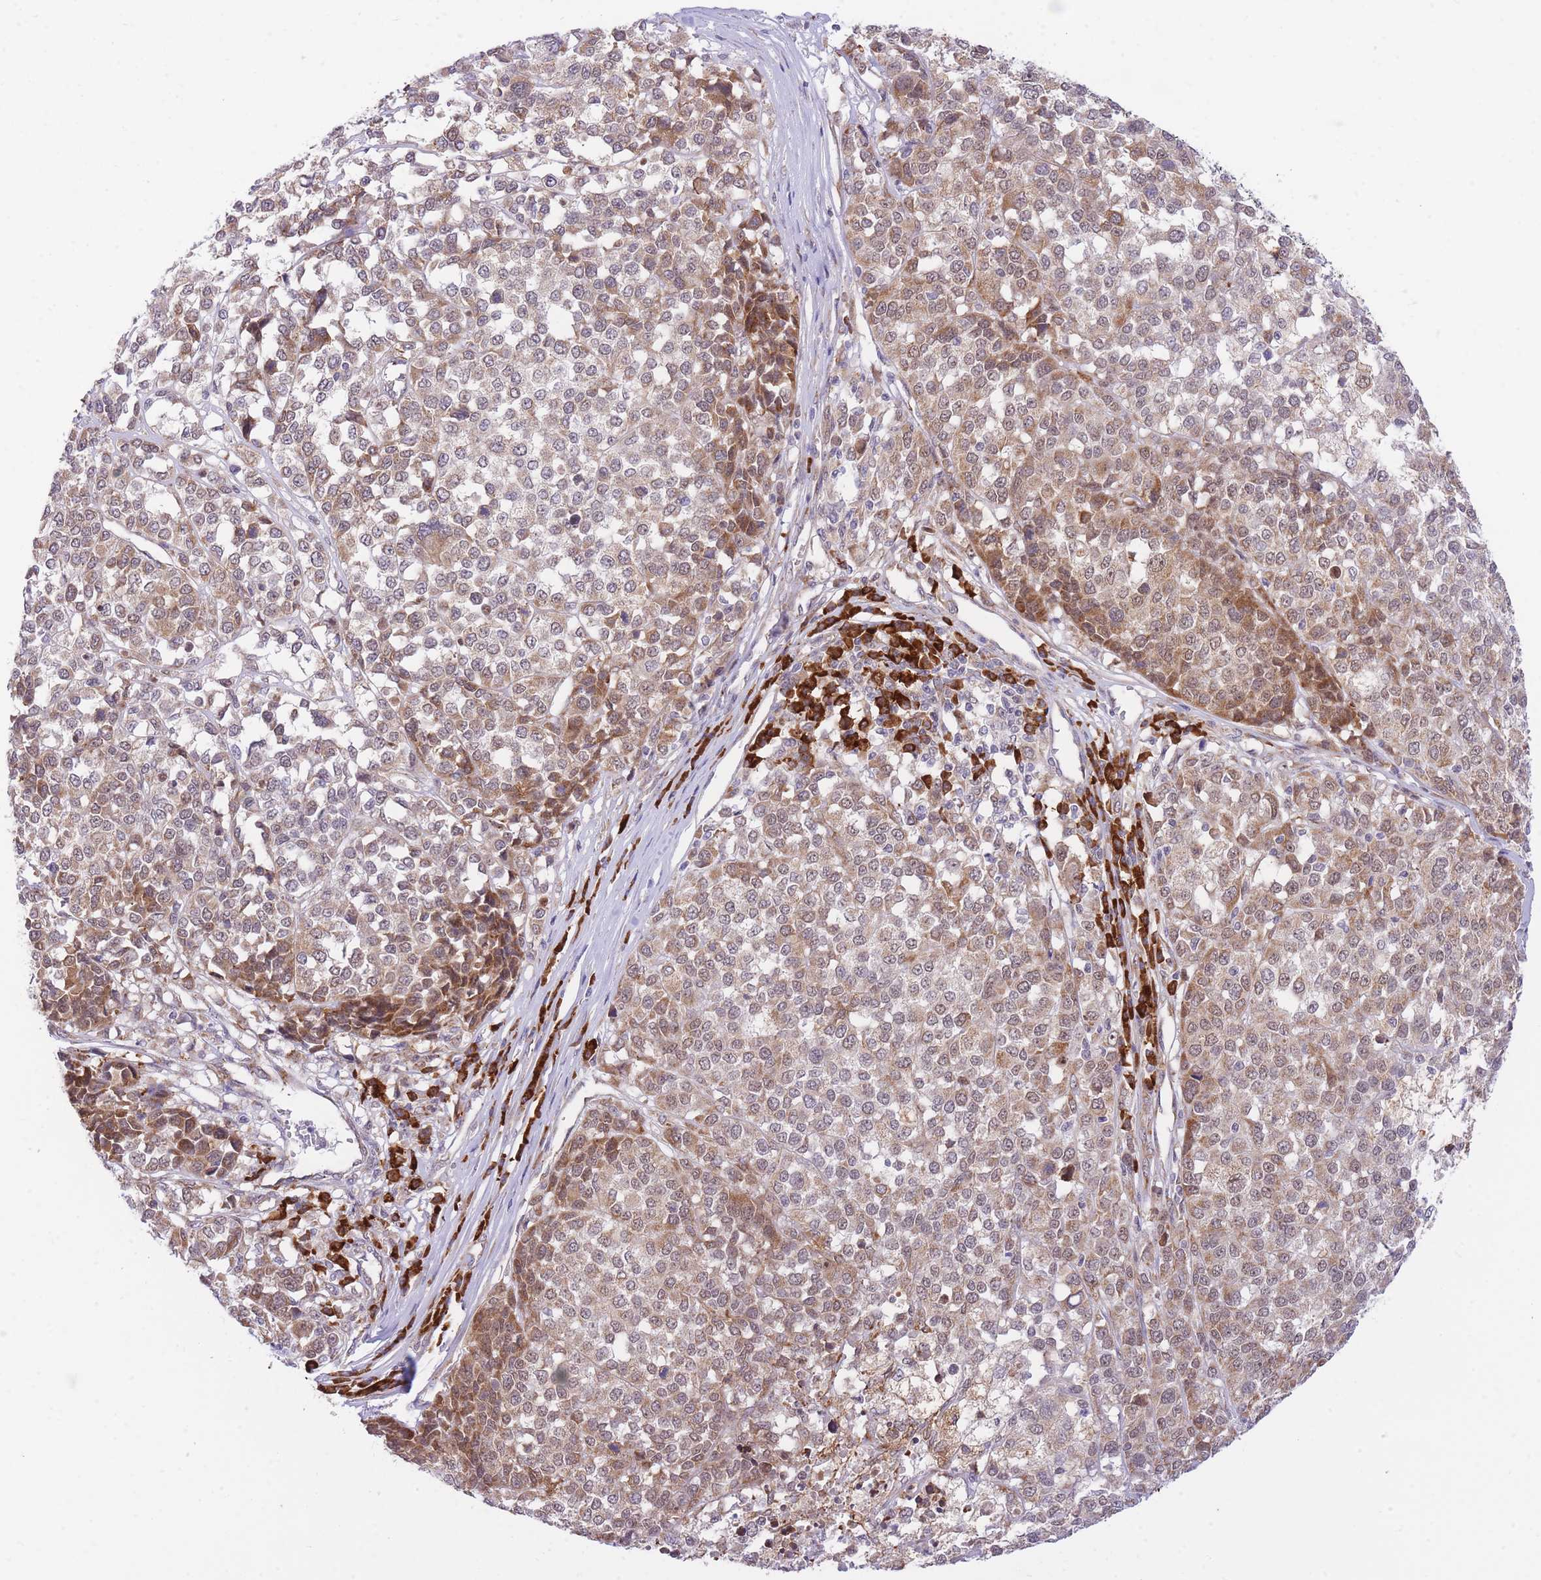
{"staining": {"intensity": "moderate", "quantity": ">75%", "location": "cytoplasmic/membranous,nuclear"}, "tissue": "melanoma", "cell_type": "Tumor cells", "image_type": "cancer", "snomed": [{"axis": "morphology", "description": "Malignant melanoma, Metastatic site"}, {"axis": "topography", "description": "Lymph node"}], "caption": "There is medium levels of moderate cytoplasmic/membranous and nuclear expression in tumor cells of malignant melanoma (metastatic site), as demonstrated by immunohistochemical staining (brown color).", "gene": "EXOSC8", "patient": {"sex": "male", "age": 44}}